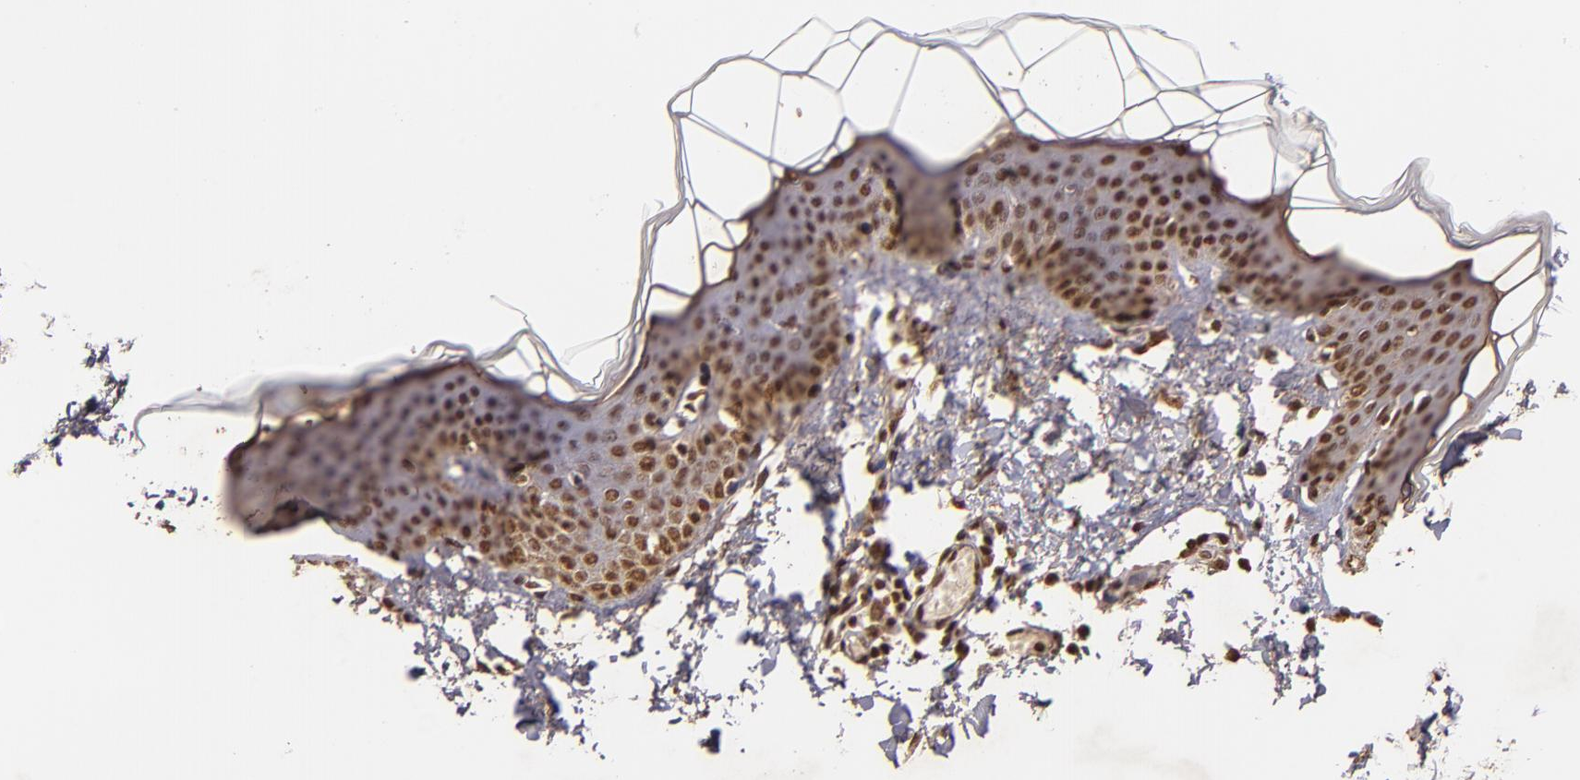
{"staining": {"intensity": "strong", "quantity": ">75%", "location": "nuclear"}, "tissue": "skin", "cell_type": "Fibroblasts", "image_type": "normal", "snomed": [{"axis": "morphology", "description": "Normal tissue, NOS"}, {"axis": "topography", "description": "Skin"}], "caption": "Human skin stained for a protein (brown) reveals strong nuclear positive staining in about >75% of fibroblasts.", "gene": "CUL3", "patient": {"sex": "female", "age": 17}}